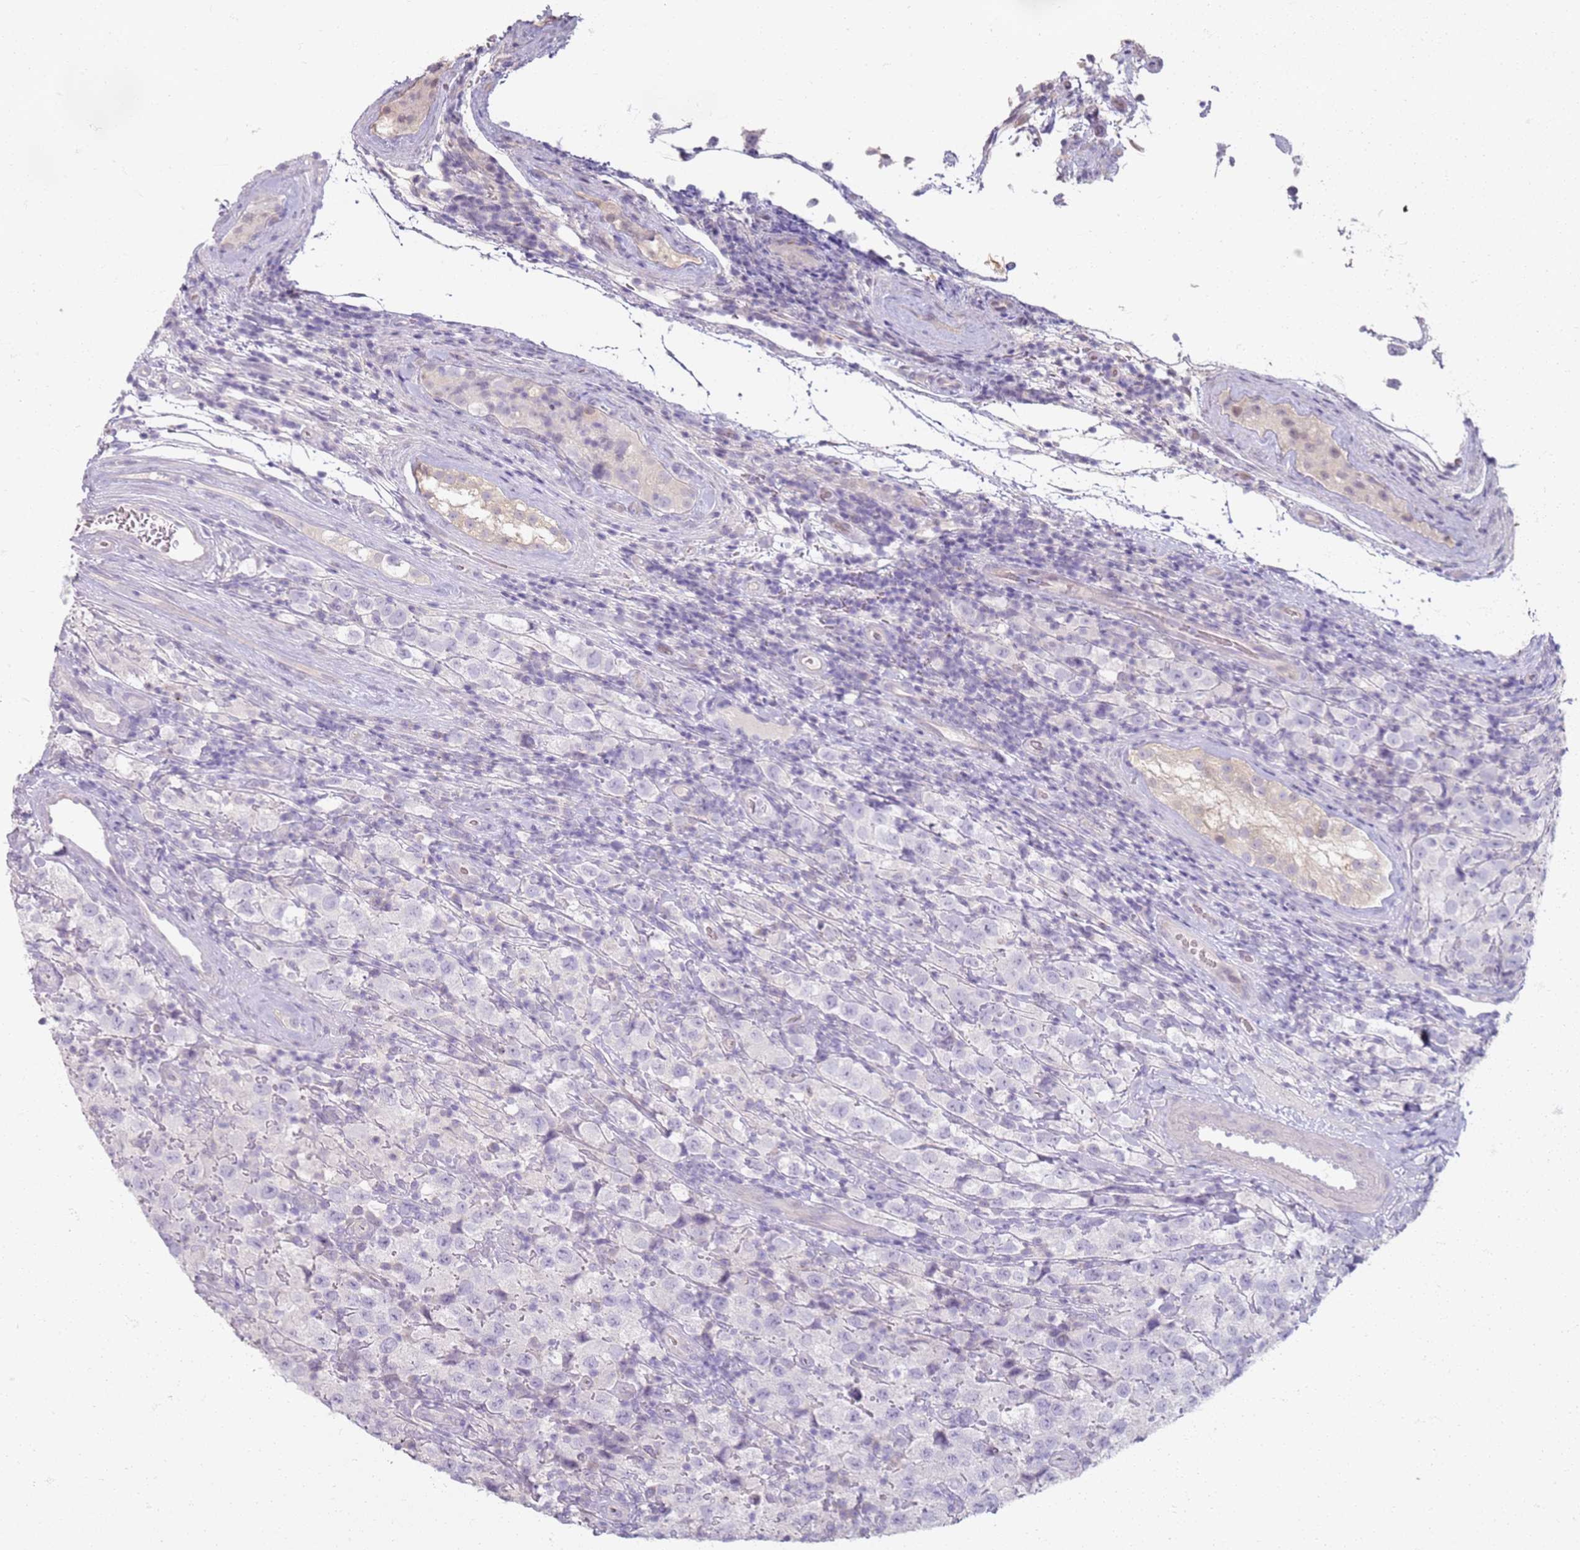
{"staining": {"intensity": "negative", "quantity": "none", "location": "none"}, "tissue": "testis cancer", "cell_type": "Tumor cells", "image_type": "cancer", "snomed": [{"axis": "morphology", "description": "Seminoma, NOS"}, {"axis": "morphology", "description": "Carcinoma, Embryonal, NOS"}, {"axis": "topography", "description": "Testis"}], "caption": "Immunohistochemical staining of human testis embryonal carcinoma reveals no significant positivity in tumor cells.", "gene": "CD40LG", "patient": {"sex": "male", "age": 41}}